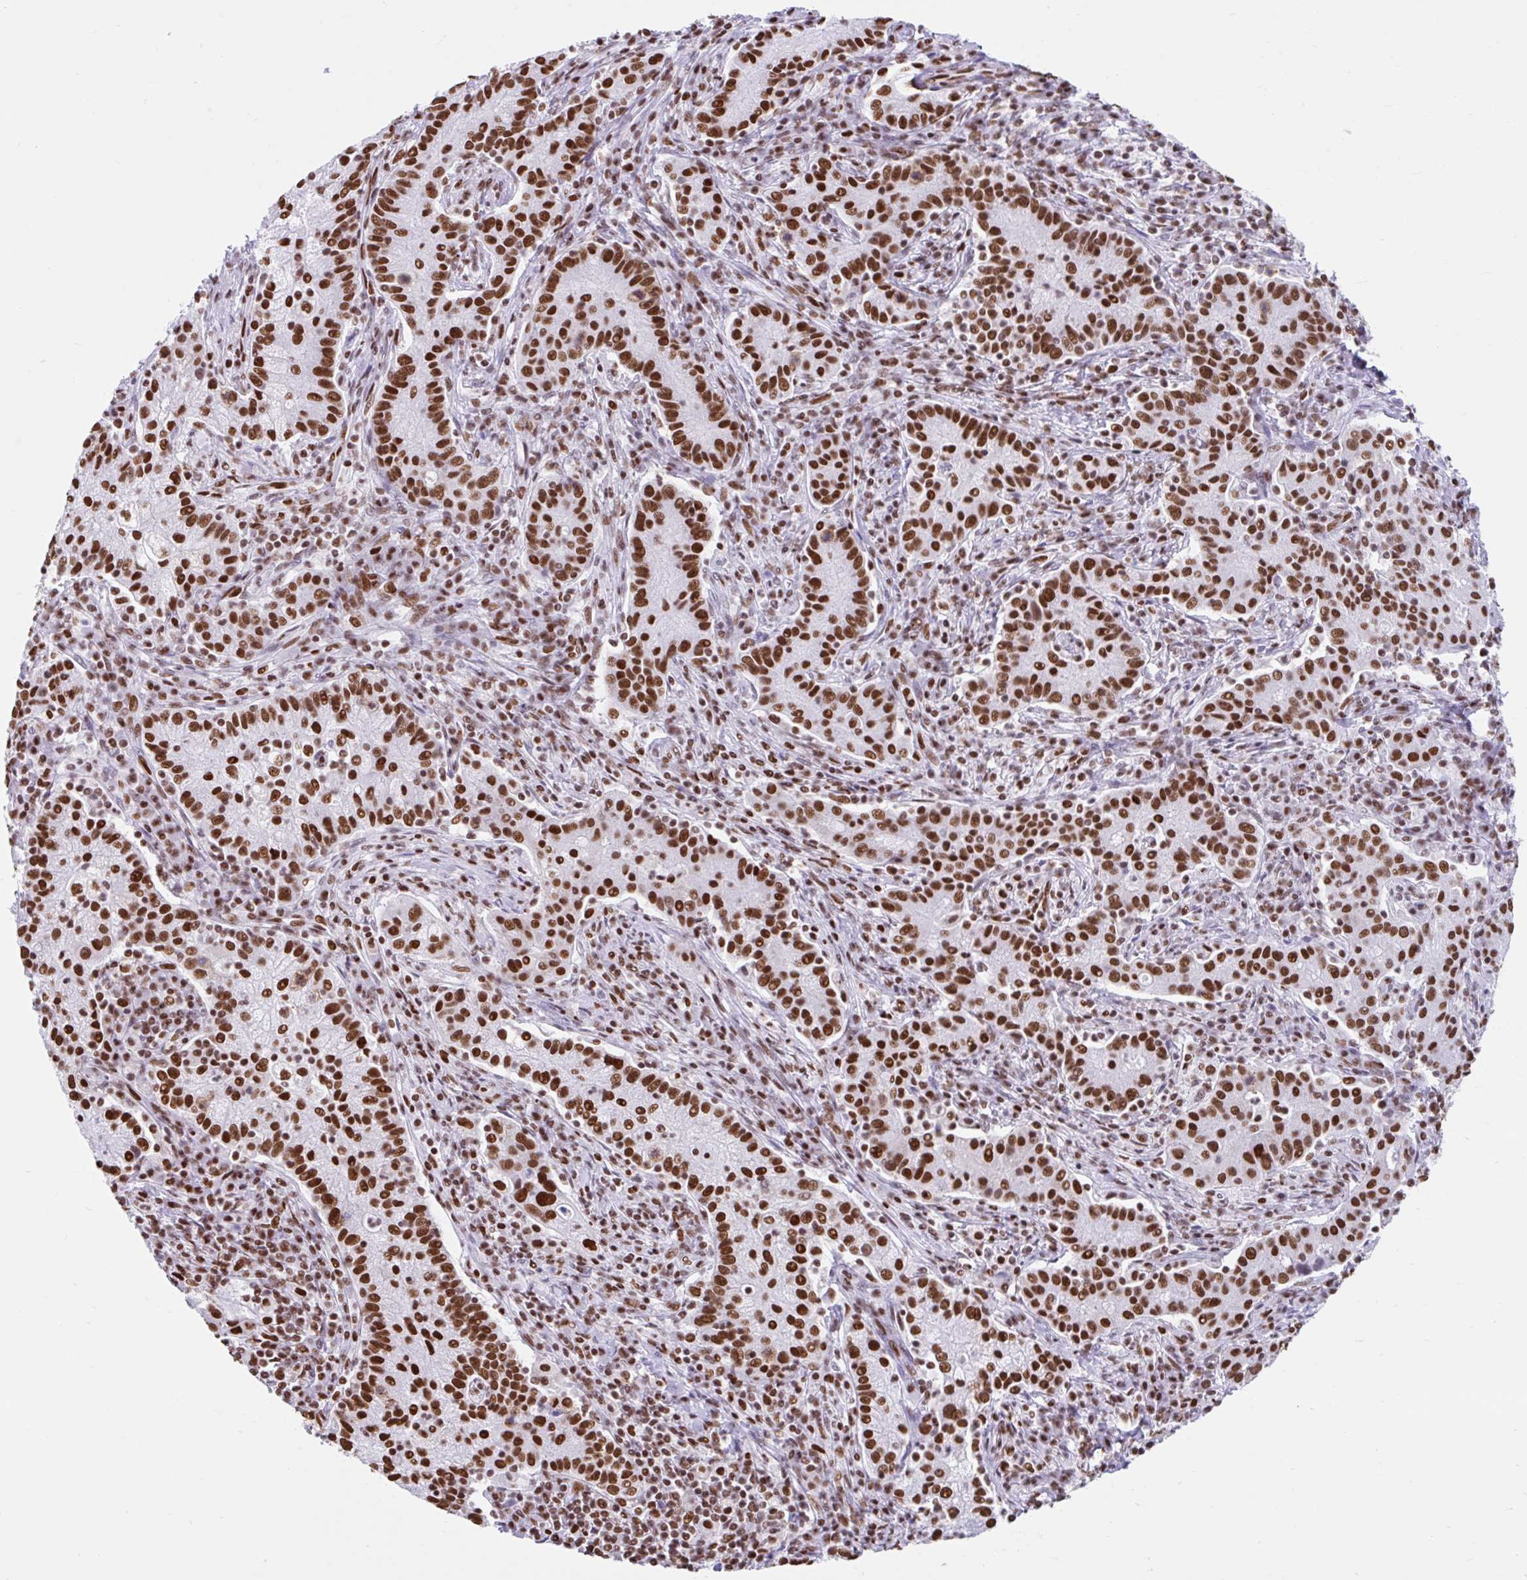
{"staining": {"intensity": "strong", "quantity": ">75%", "location": "nuclear"}, "tissue": "cervical cancer", "cell_type": "Tumor cells", "image_type": "cancer", "snomed": [{"axis": "morphology", "description": "Normal tissue, NOS"}, {"axis": "morphology", "description": "Adenocarcinoma, NOS"}, {"axis": "topography", "description": "Cervix"}], "caption": "Immunohistochemical staining of human cervical cancer reveals high levels of strong nuclear protein positivity in approximately >75% of tumor cells.", "gene": "KHDRBS1", "patient": {"sex": "female", "age": 44}}